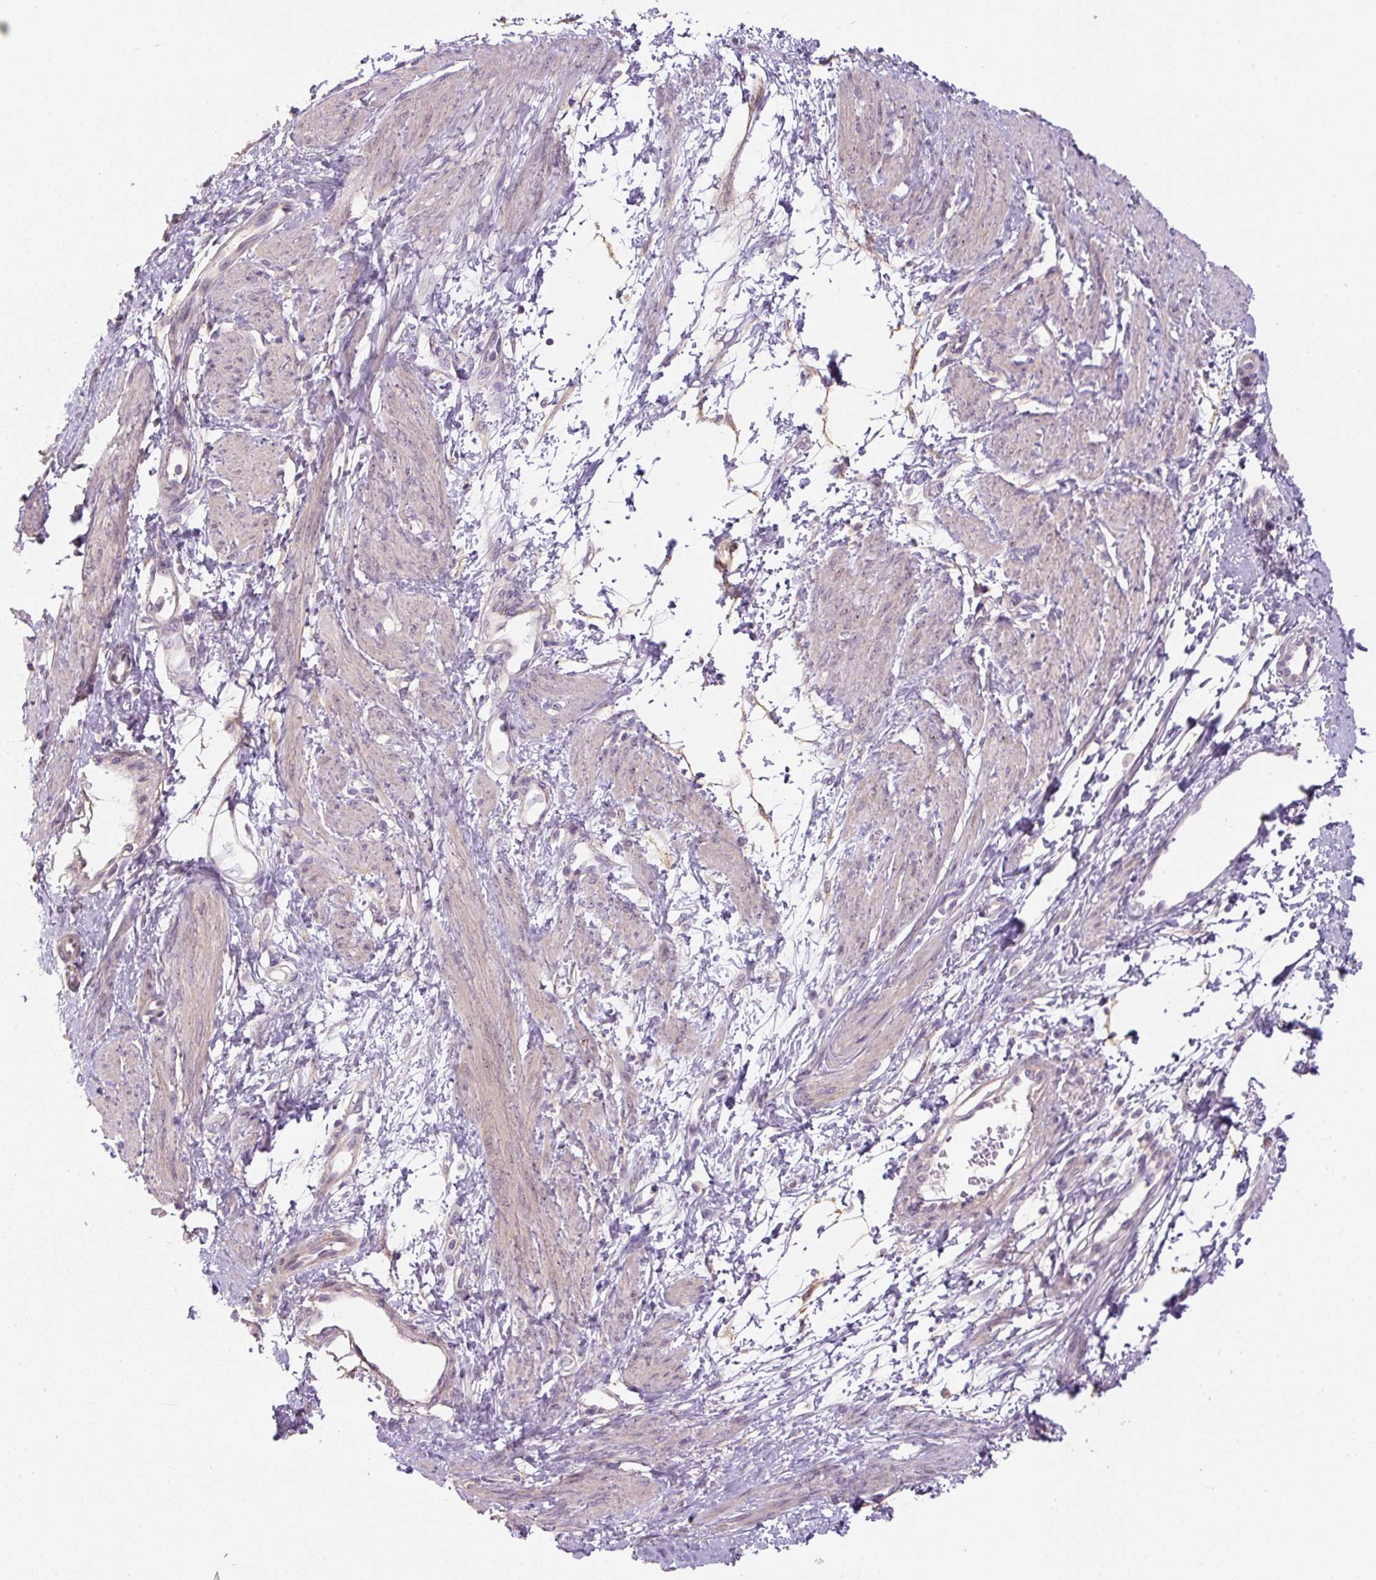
{"staining": {"intensity": "negative", "quantity": "none", "location": "none"}, "tissue": "smooth muscle", "cell_type": "Smooth muscle cells", "image_type": "normal", "snomed": [{"axis": "morphology", "description": "Normal tissue, NOS"}, {"axis": "topography", "description": "Smooth muscle"}, {"axis": "topography", "description": "Uterus"}], "caption": "IHC histopathology image of normal smooth muscle: smooth muscle stained with DAB (3,3'-diaminobenzidine) demonstrates no significant protein staining in smooth muscle cells. Nuclei are stained in blue.", "gene": "TMEM151B", "patient": {"sex": "female", "age": 39}}